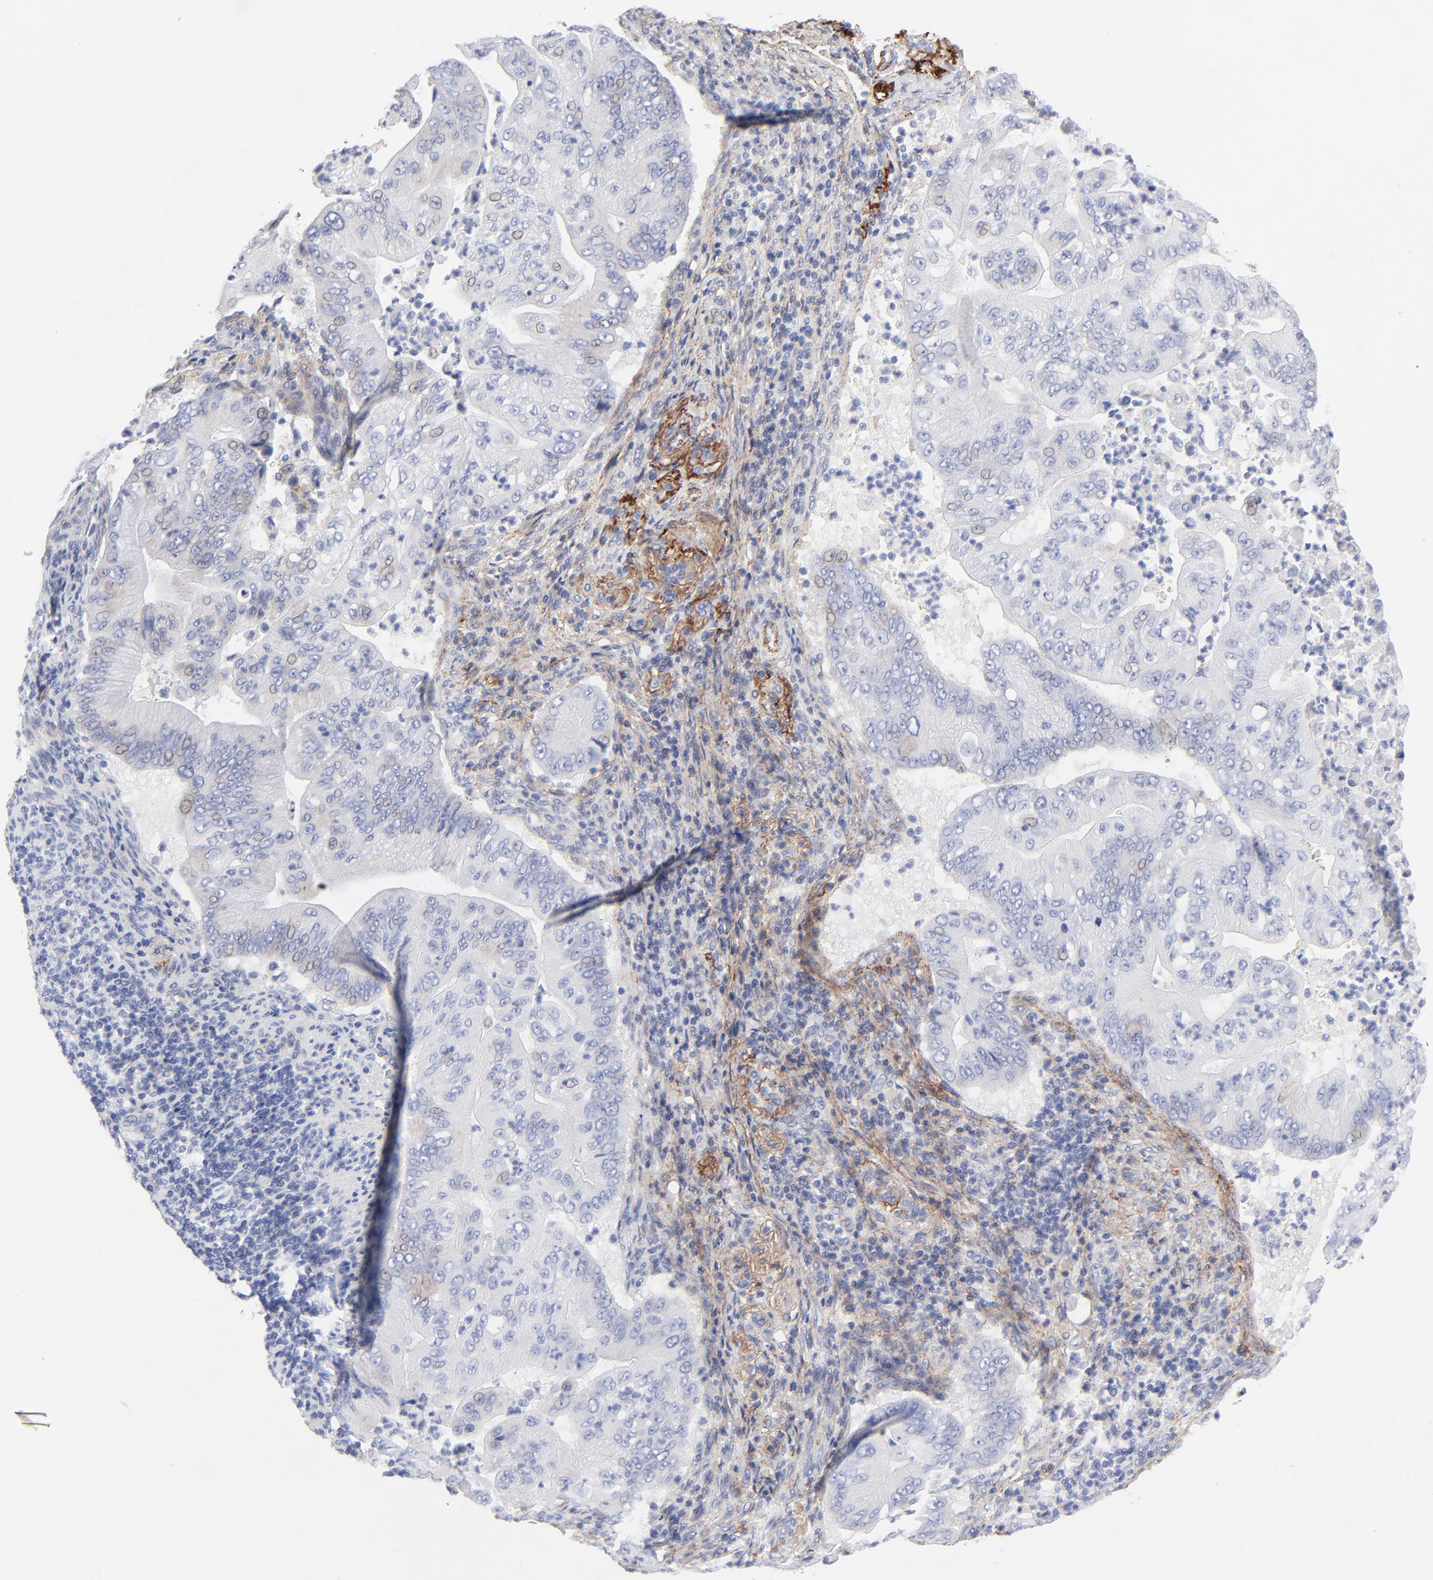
{"staining": {"intensity": "negative", "quantity": "none", "location": "none"}, "tissue": "pancreatic cancer", "cell_type": "Tumor cells", "image_type": "cancer", "snomed": [{"axis": "morphology", "description": "Adenocarcinoma, NOS"}, {"axis": "topography", "description": "Pancreas"}], "caption": "This image is of pancreatic cancer stained with immunohistochemistry (IHC) to label a protein in brown with the nuclei are counter-stained blue. There is no expression in tumor cells. (DAB (3,3'-diaminobenzidine) immunohistochemistry visualized using brightfield microscopy, high magnification).", "gene": "FBLN2", "patient": {"sex": "male", "age": 62}}